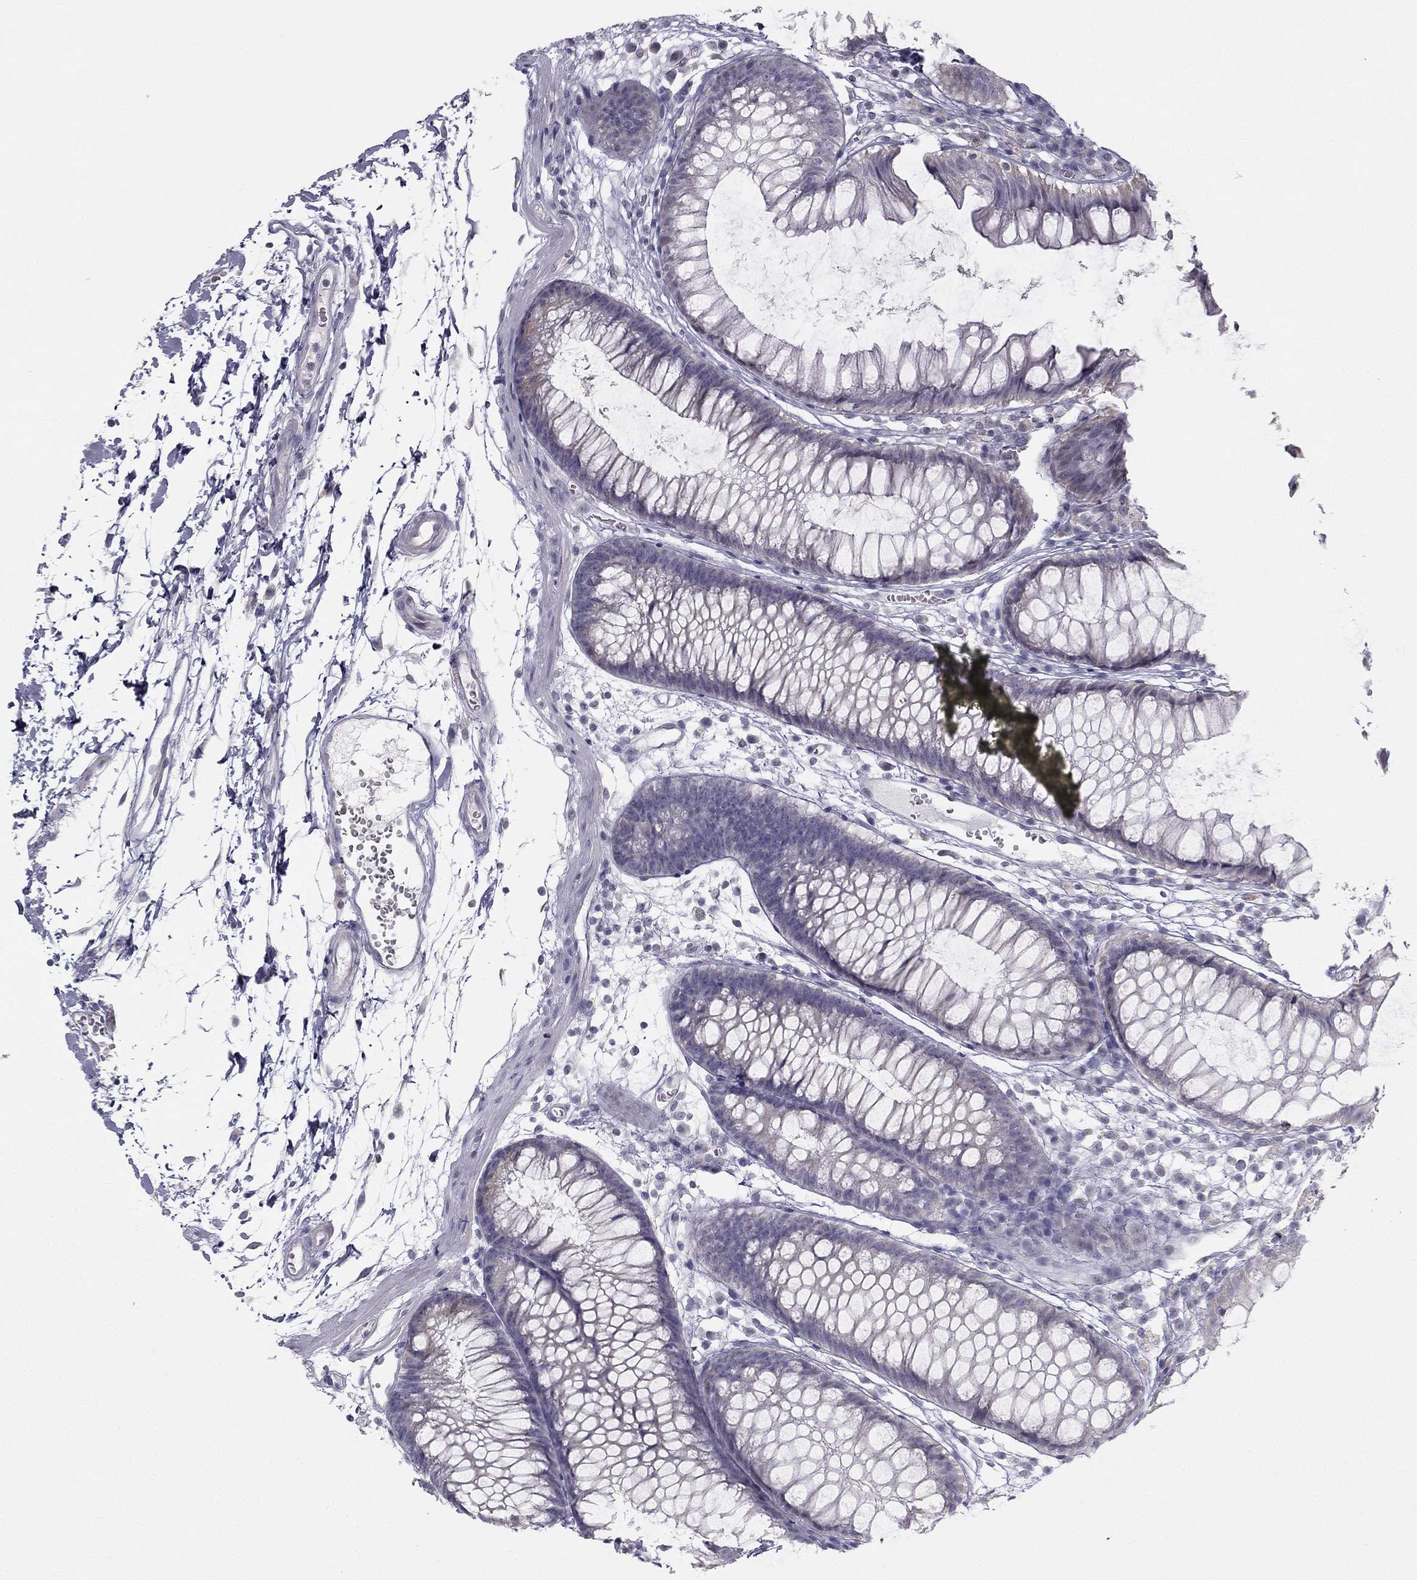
{"staining": {"intensity": "negative", "quantity": "none", "location": "none"}, "tissue": "colon", "cell_type": "Endothelial cells", "image_type": "normal", "snomed": [{"axis": "morphology", "description": "Normal tissue, NOS"}, {"axis": "morphology", "description": "Adenocarcinoma, NOS"}, {"axis": "topography", "description": "Colon"}], "caption": "There is no significant expression in endothelial cells of colon. (DAB immunohistochemistry (IHC) visualized using brightfield microscopy, high magnification).", "gene": "C5orf49", "patient": {"sex": "male", "age": 65}}